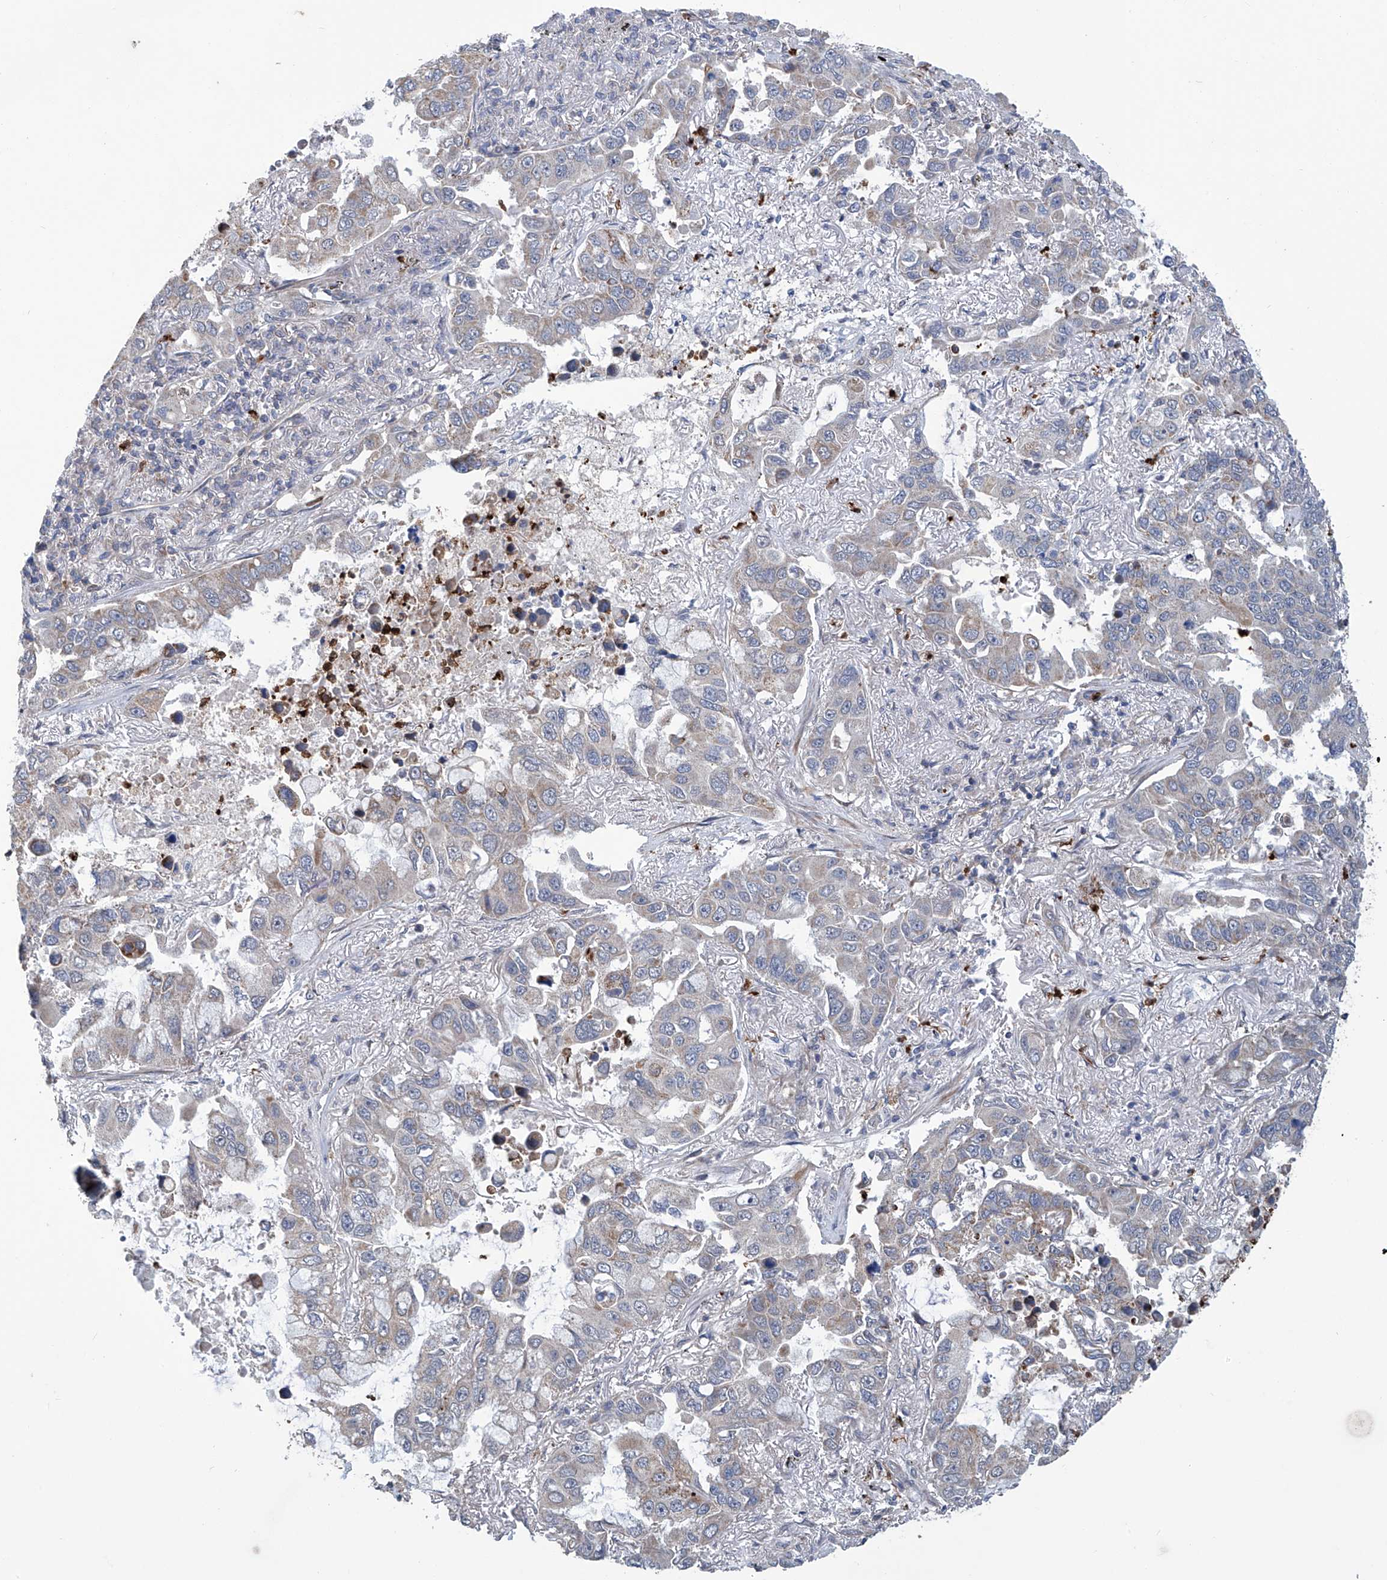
{"staining": {"intensity": "negative", "quantity": "none", "location": "none"}, "tissue": "lung cancer", "cell_type": "Tumor cells", "image_type": "cancer", "snomed": [{"axis": "morphology", "description": "Adenocarcinoma, NOS"}, {"axis": "topography", "description": "Lung"}], "caption": "The IHC photomicrograph has no significant expression in tumor cells of lung adenocarcinoma tissue. The staining was performed using DAB to visualize the protein expression in brown, while the nuclei were stained in blue with hematoxylin (Magnification: 20x).", "gene": "EIF2D", "patient": {"sex": "male", "age": 64}}